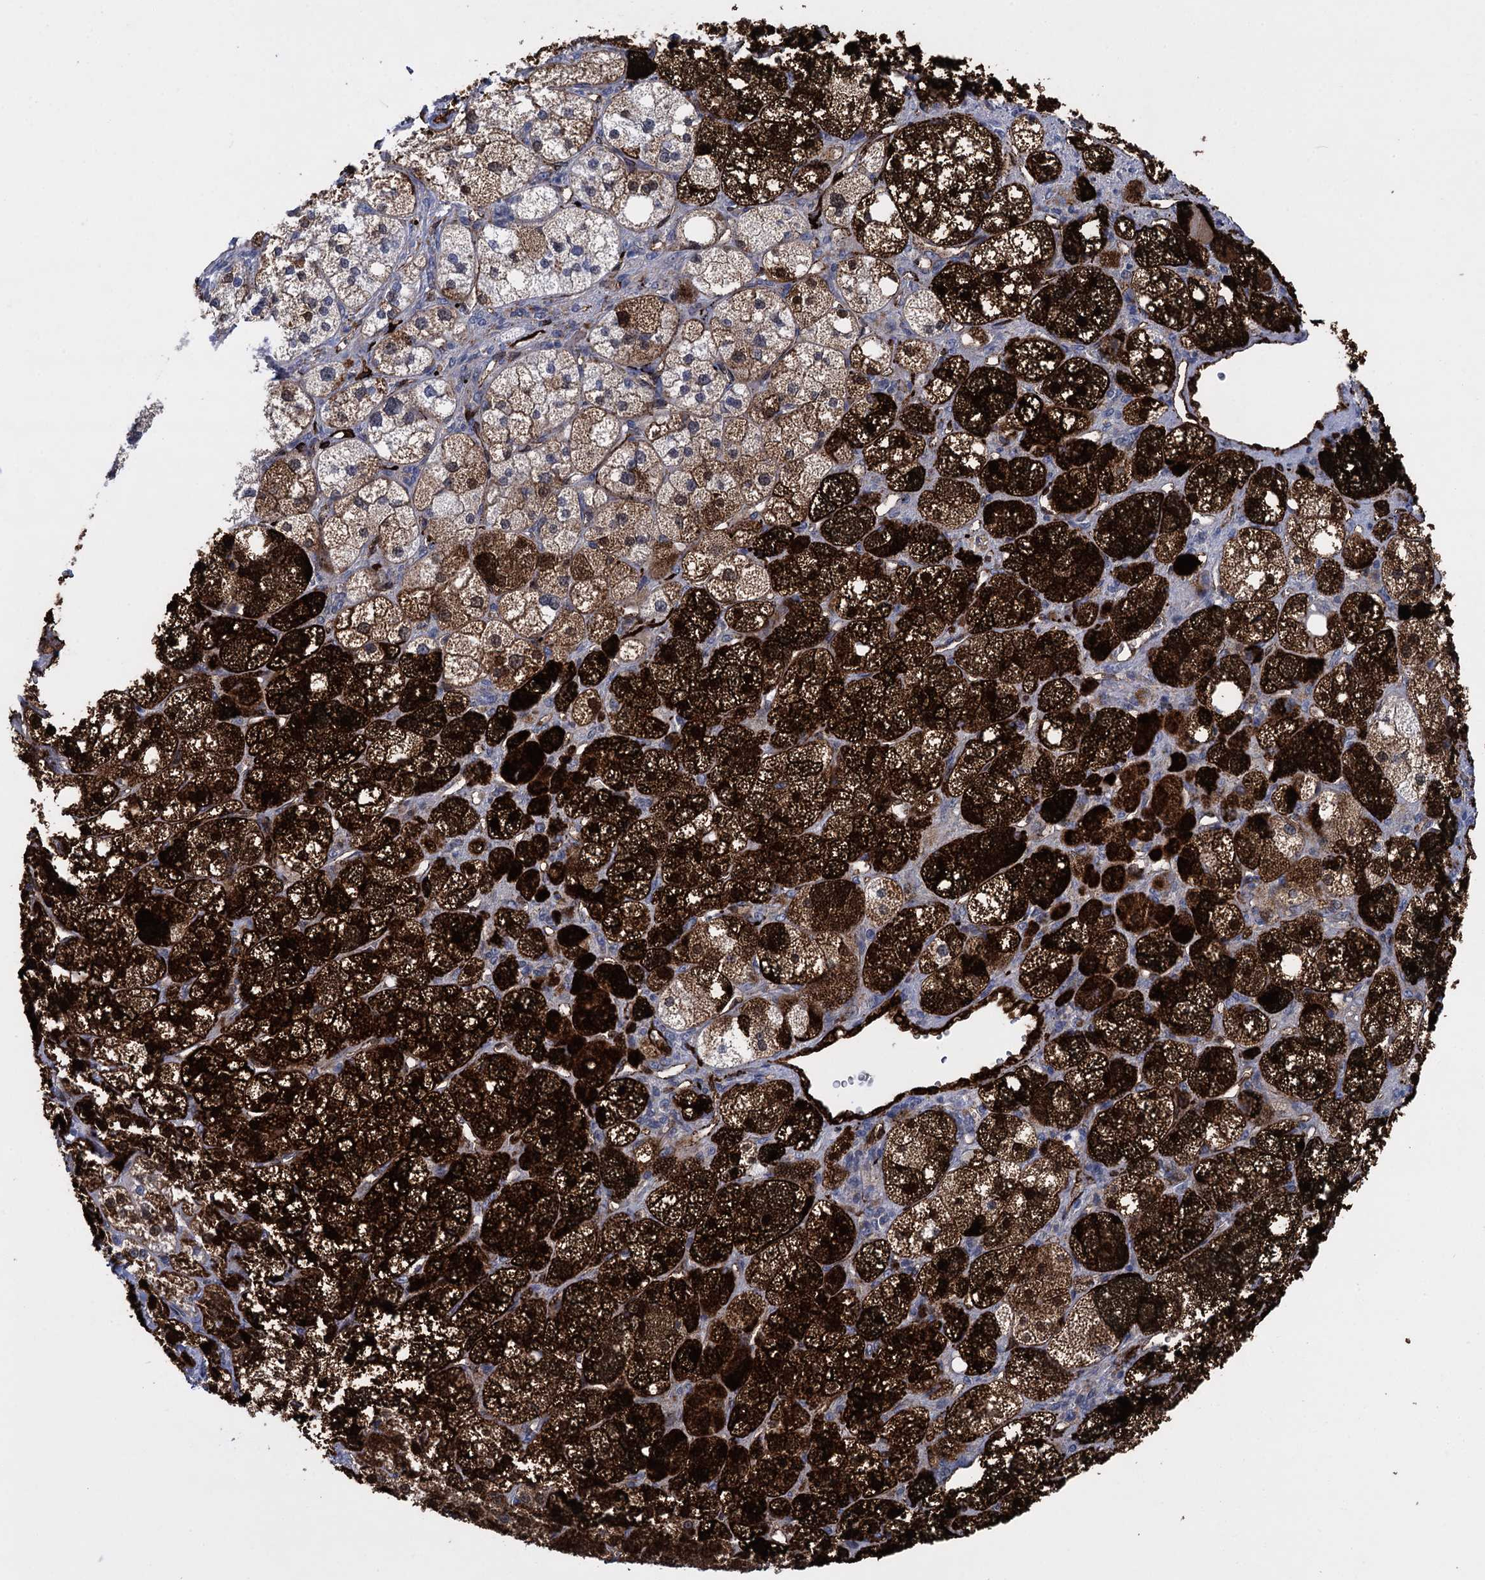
{"staining": {"intensity": "strong", "quantity": ">75%", "location": "cytoplasmic/membranous,nuclear"}, "tissue": "adrenal gland", "cell_type": "Glandular cells", "image_type": "normal", "snomed": [{"axis": "morphology", "description": "Normal tissue, NOS"}, {"axis": "topography", "description": "Adrenal gland"}], "caption": "IHC histopathology image of benign human adrenal gland stained for a protein (brown), which reveals high levels of strong cytoplasmic/membranous,nuclear expression in about >75% of glandular cells.", "gene": "SNCG", "patient": {"sex": "male", "age": 61}}